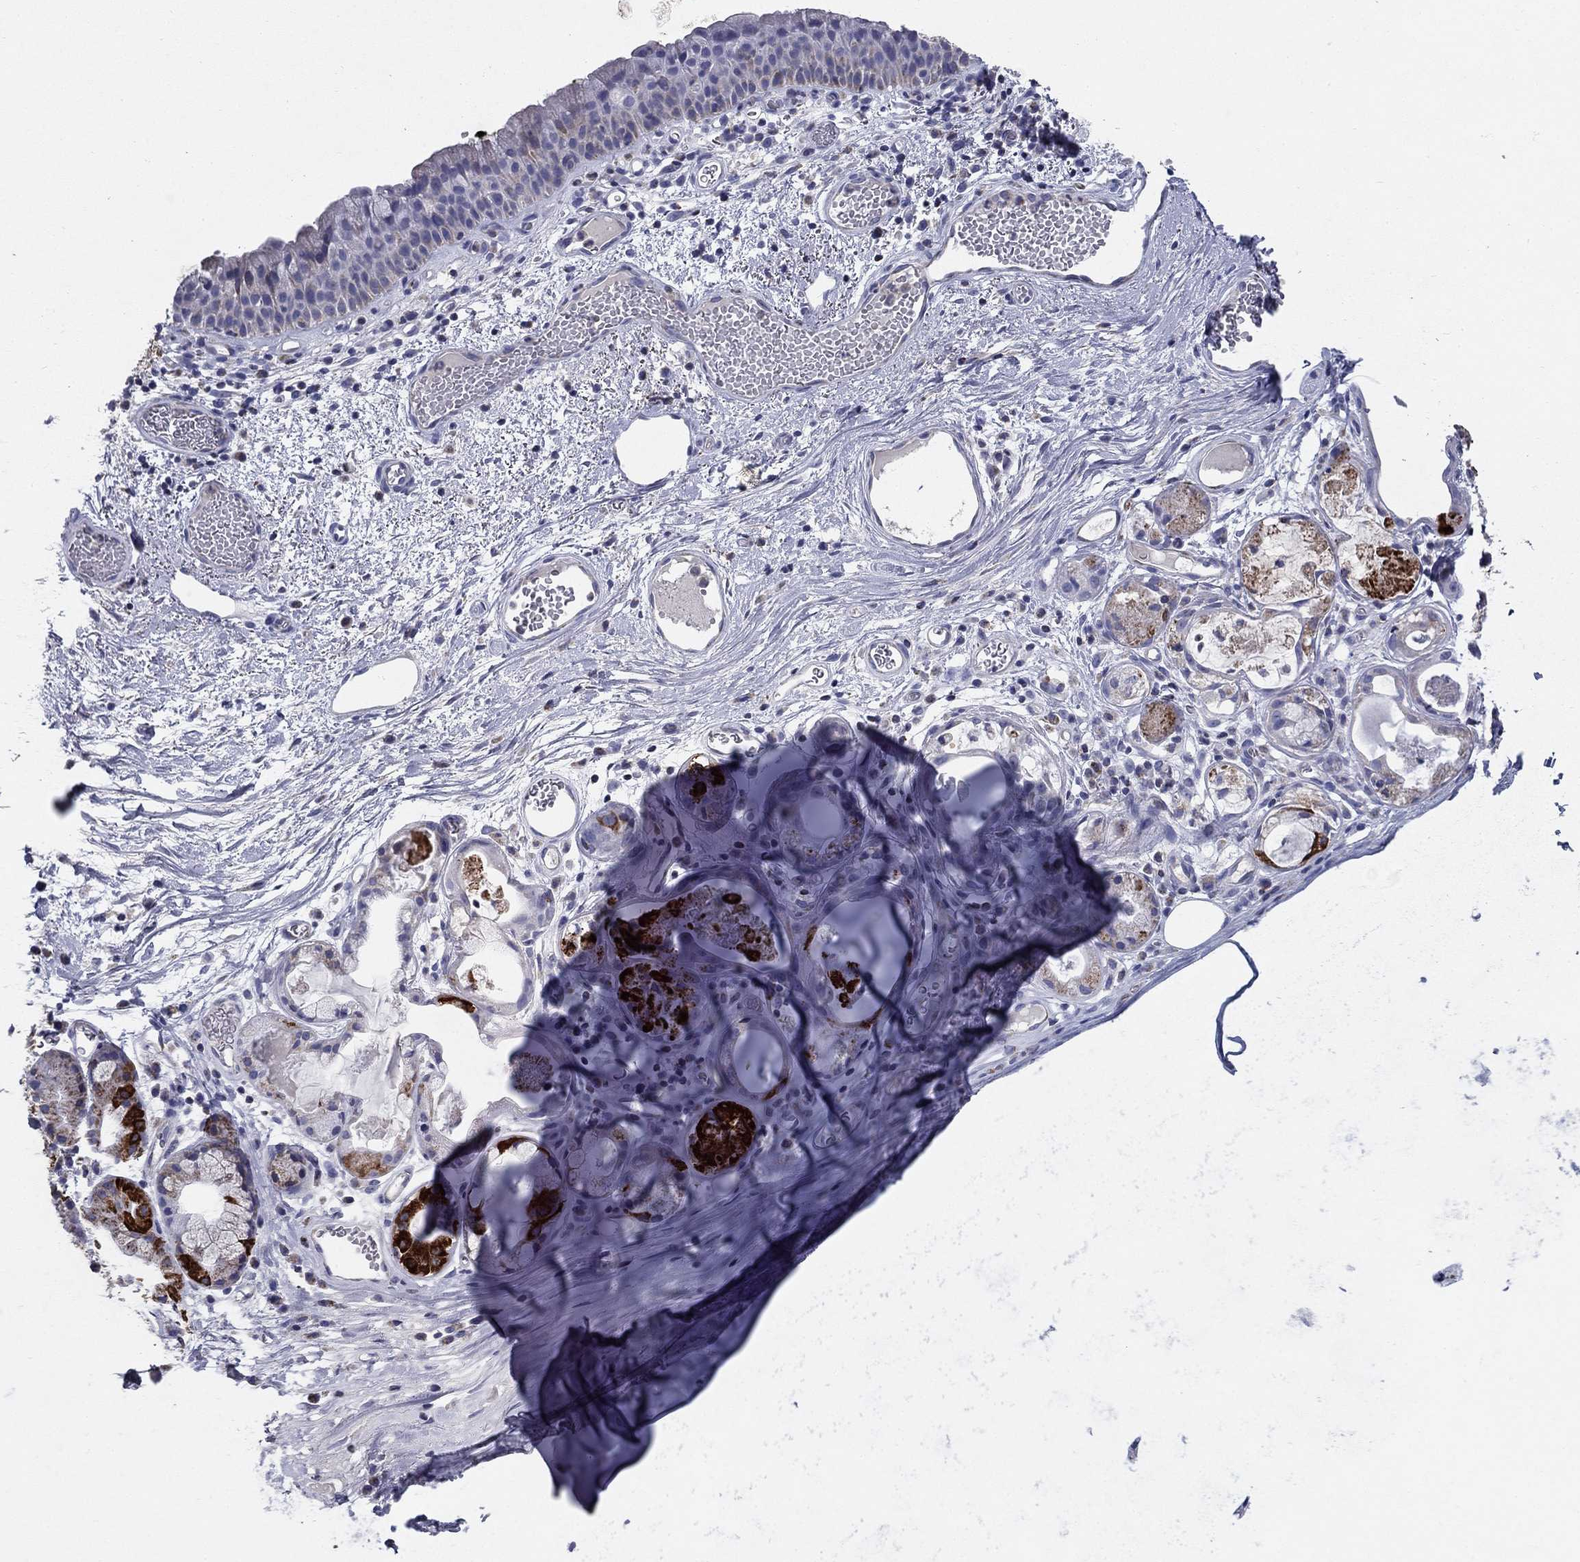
{"staining": {"intensity": "negative", "quantity": "none", "location": "none"}, "tissue": "adipose tissue", "cell_type": "Adipocytes", "image_type": "normal", "snomed": [{"axis": "morphology", "description": "Normal tissue, NOS"}, {"axis": "topography", "description": "Cartilage tissue"}], "caption": "IHC micrograph of normal adipose tissue: adipose tissue stained with DAB demonstrates no significant protein positivity in adipocytes.", "gene": "NDUFA4L2", "patient": {"sex": "male", "age": 81}}